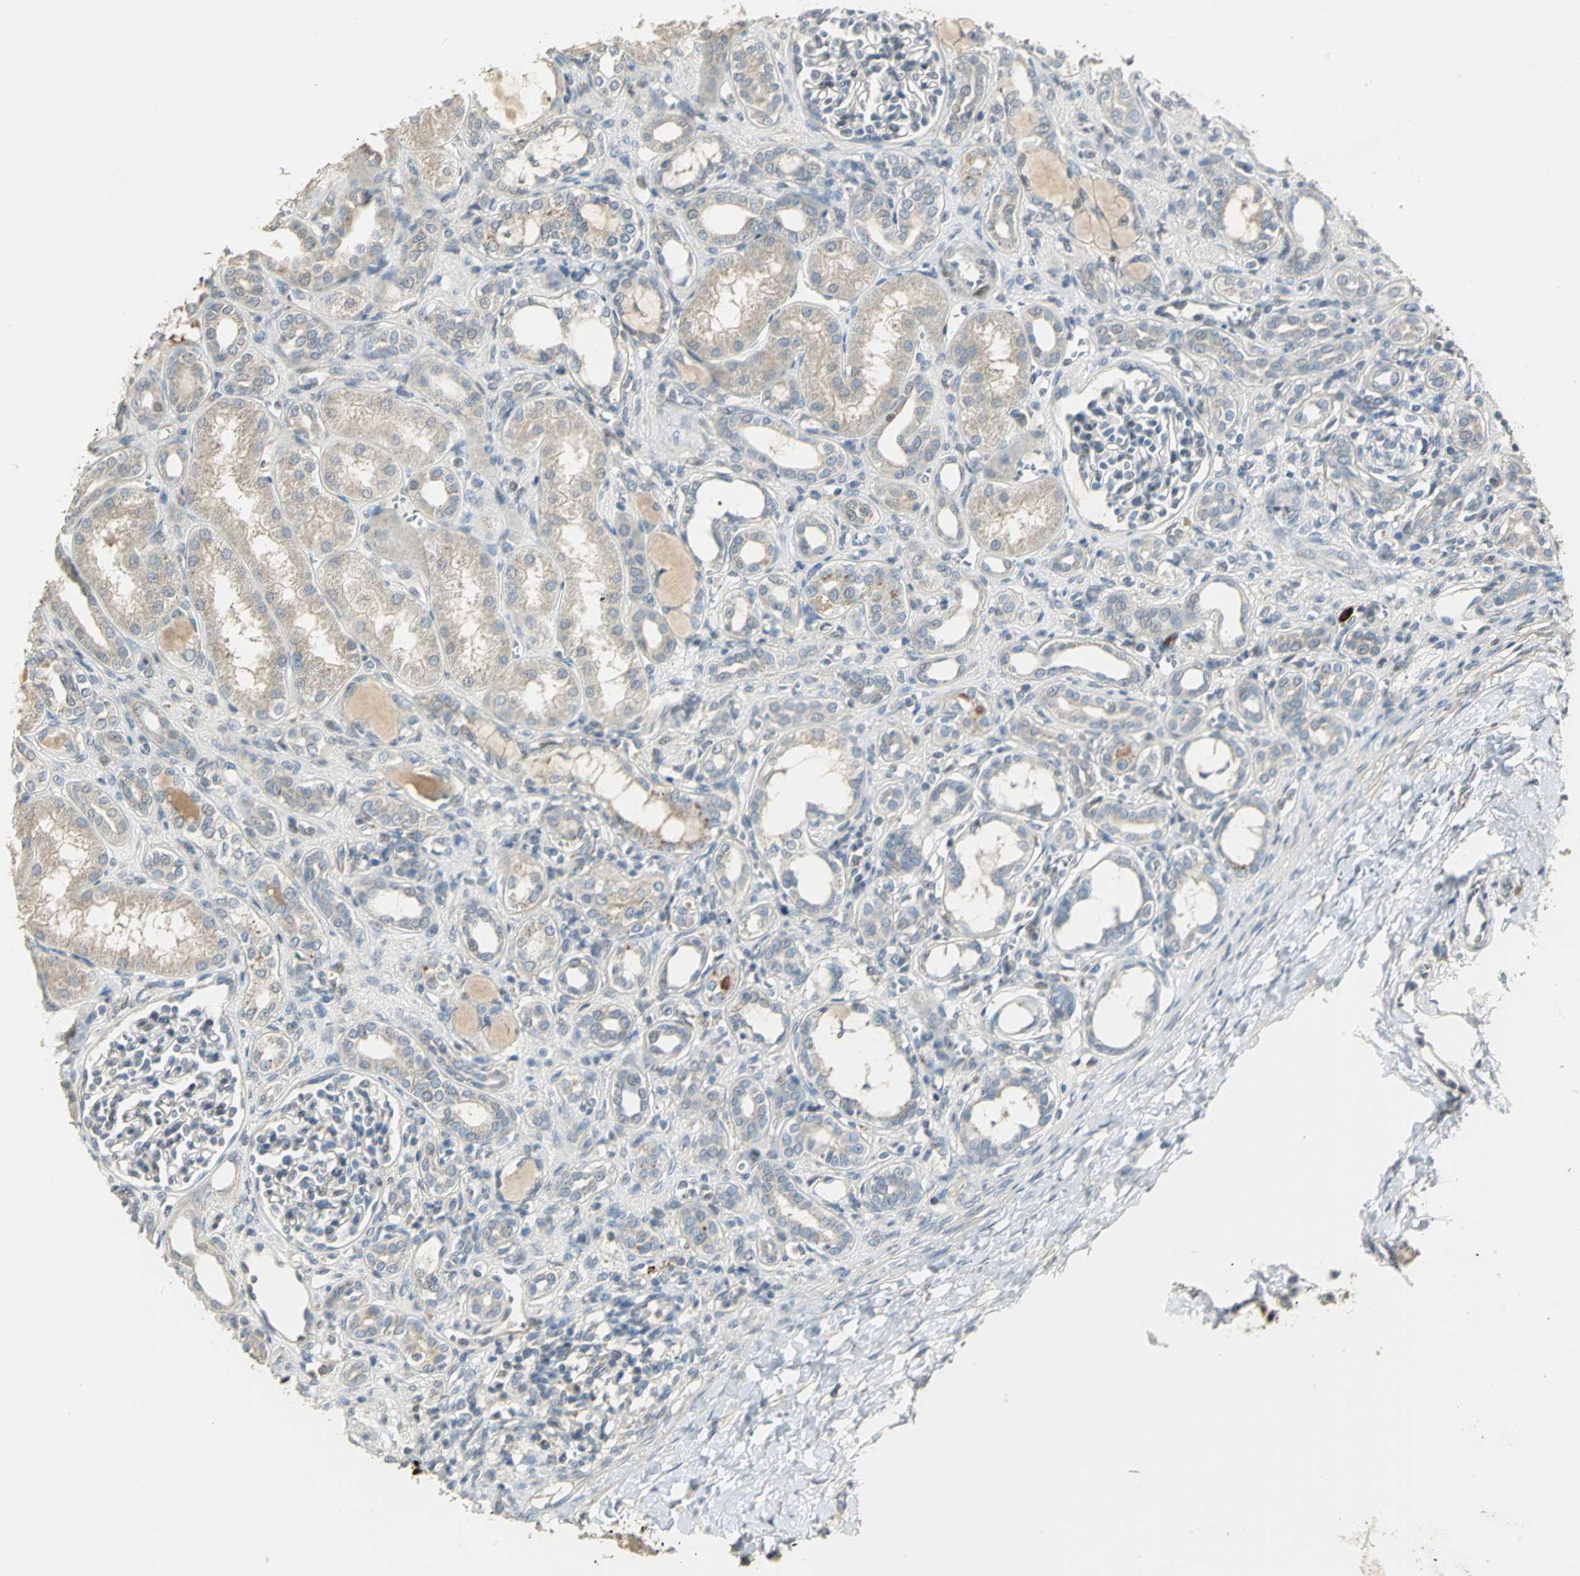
{"staining": {"intensity": "negative", "quantity": "none", "location": "none"}, "tissue": "kidney", "cell_type": "Cells in glomeruli", "image_type": "normal", "snomed": [{"axis": "morphology", "description": "Normal tissue, NOS"}, {"axis": "topography", "description": "Kidney"}], "caption": "This histopathology image is of unremarkable kidney stained with immunohistochemistry (IHC) to label a protein in brown with the nuclei are counter-stained blue. There is no positivity in cells in glomeruli.", "gene": "PROC", "patient": {"sex": "male", "age": 7}}